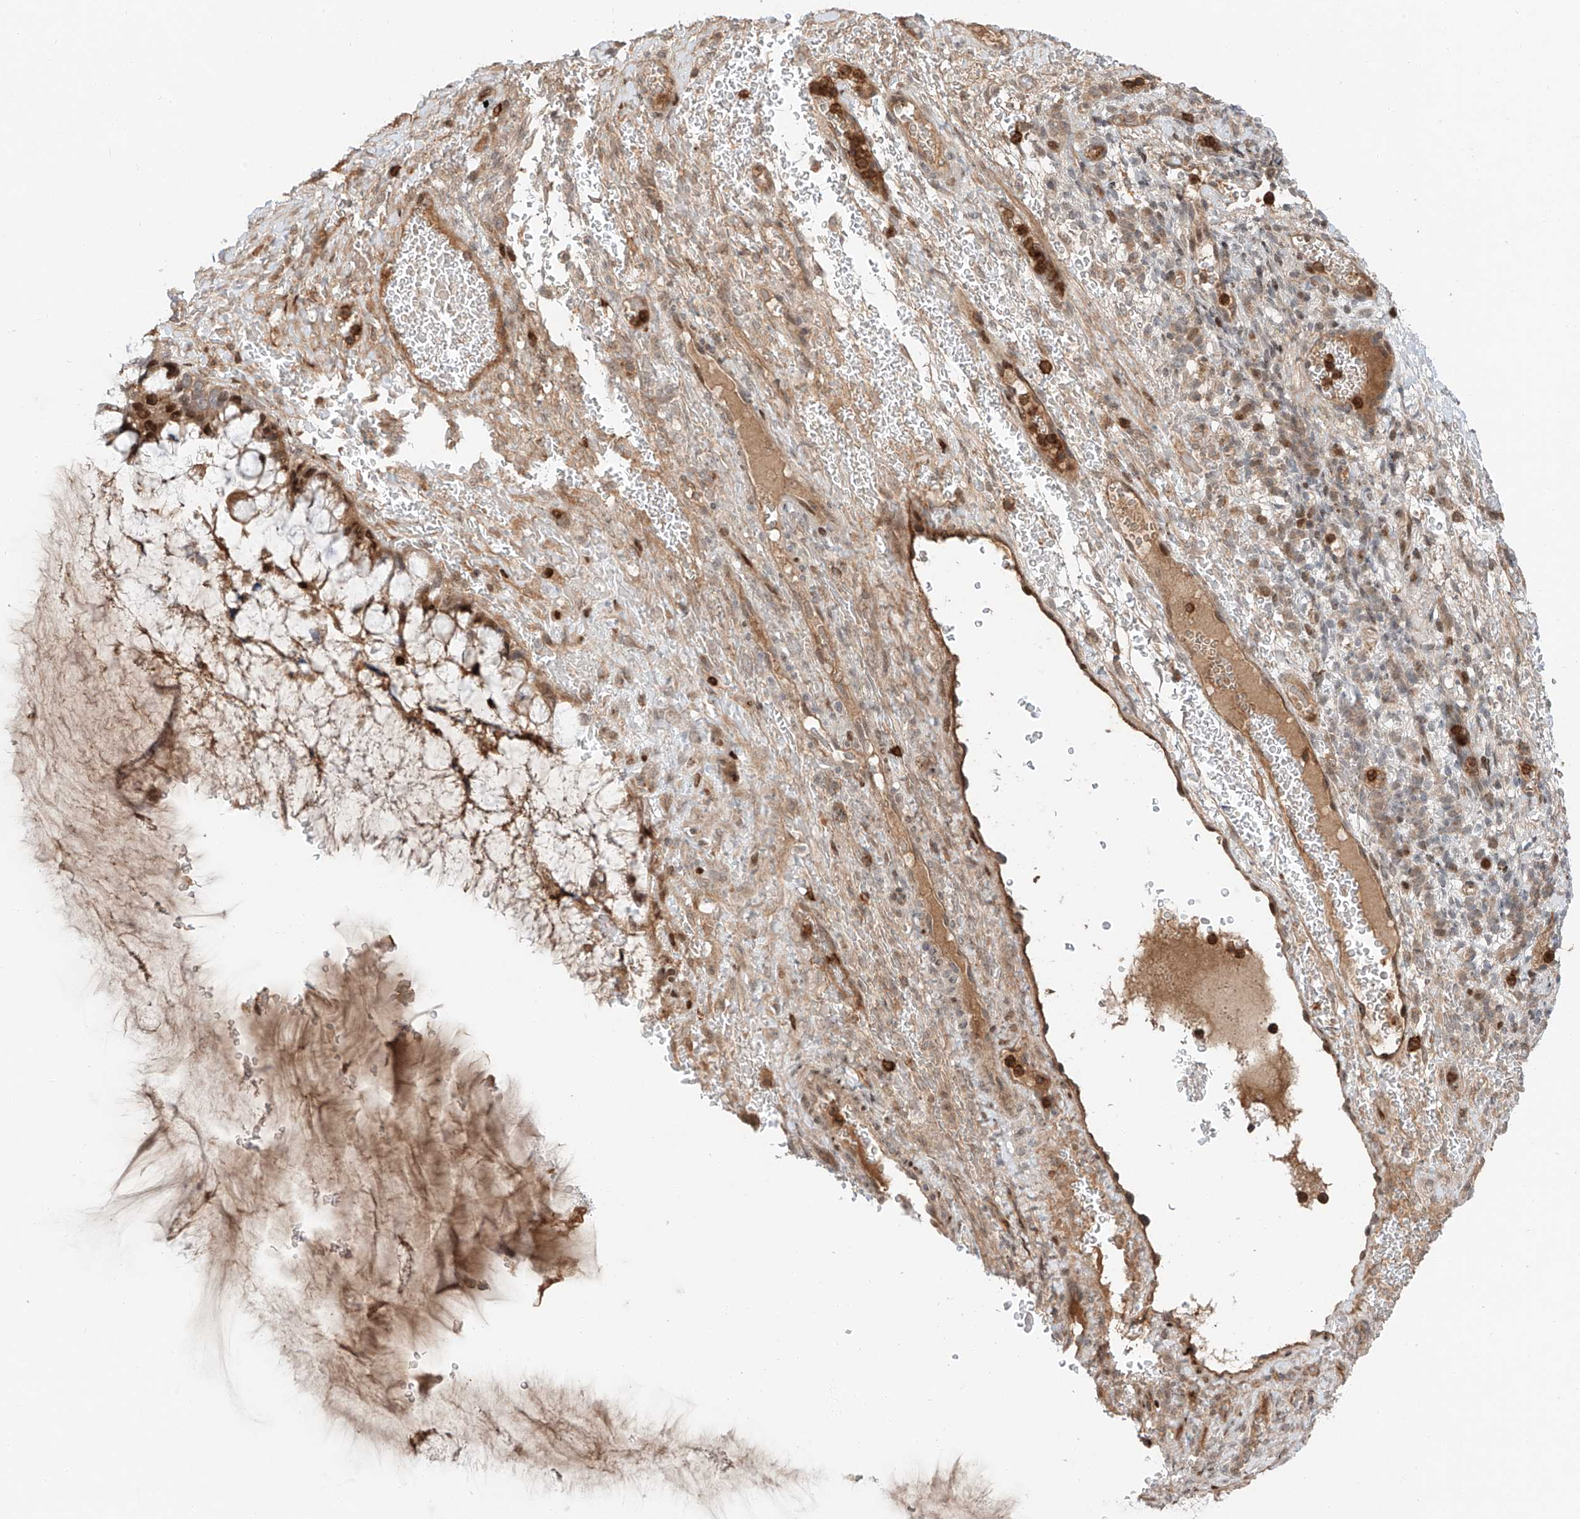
{"staining": {"intensity": "moderate", "quantity": "25%-75%", "location": "cytoplasmic/membranous,nuclear"}, "tissue": "ovarian cancer", "cell_type": "Tumor cells", "image_type": "cancer", "snomed": [{"axis": "morphology", "description": "Cystadenocarcinoma, mucinous, NOS"}, {"axis": "topography", "description": "Ovary"}], "caption": "Ovarian cancer (mucinous cystadenocarcinoma) stained for a protein displays moderate cytoplasmic/membranous and nuclear positivity in tumor cells.", "gene": "CEP162", "patient": {"sex": "female", "age": 37}}